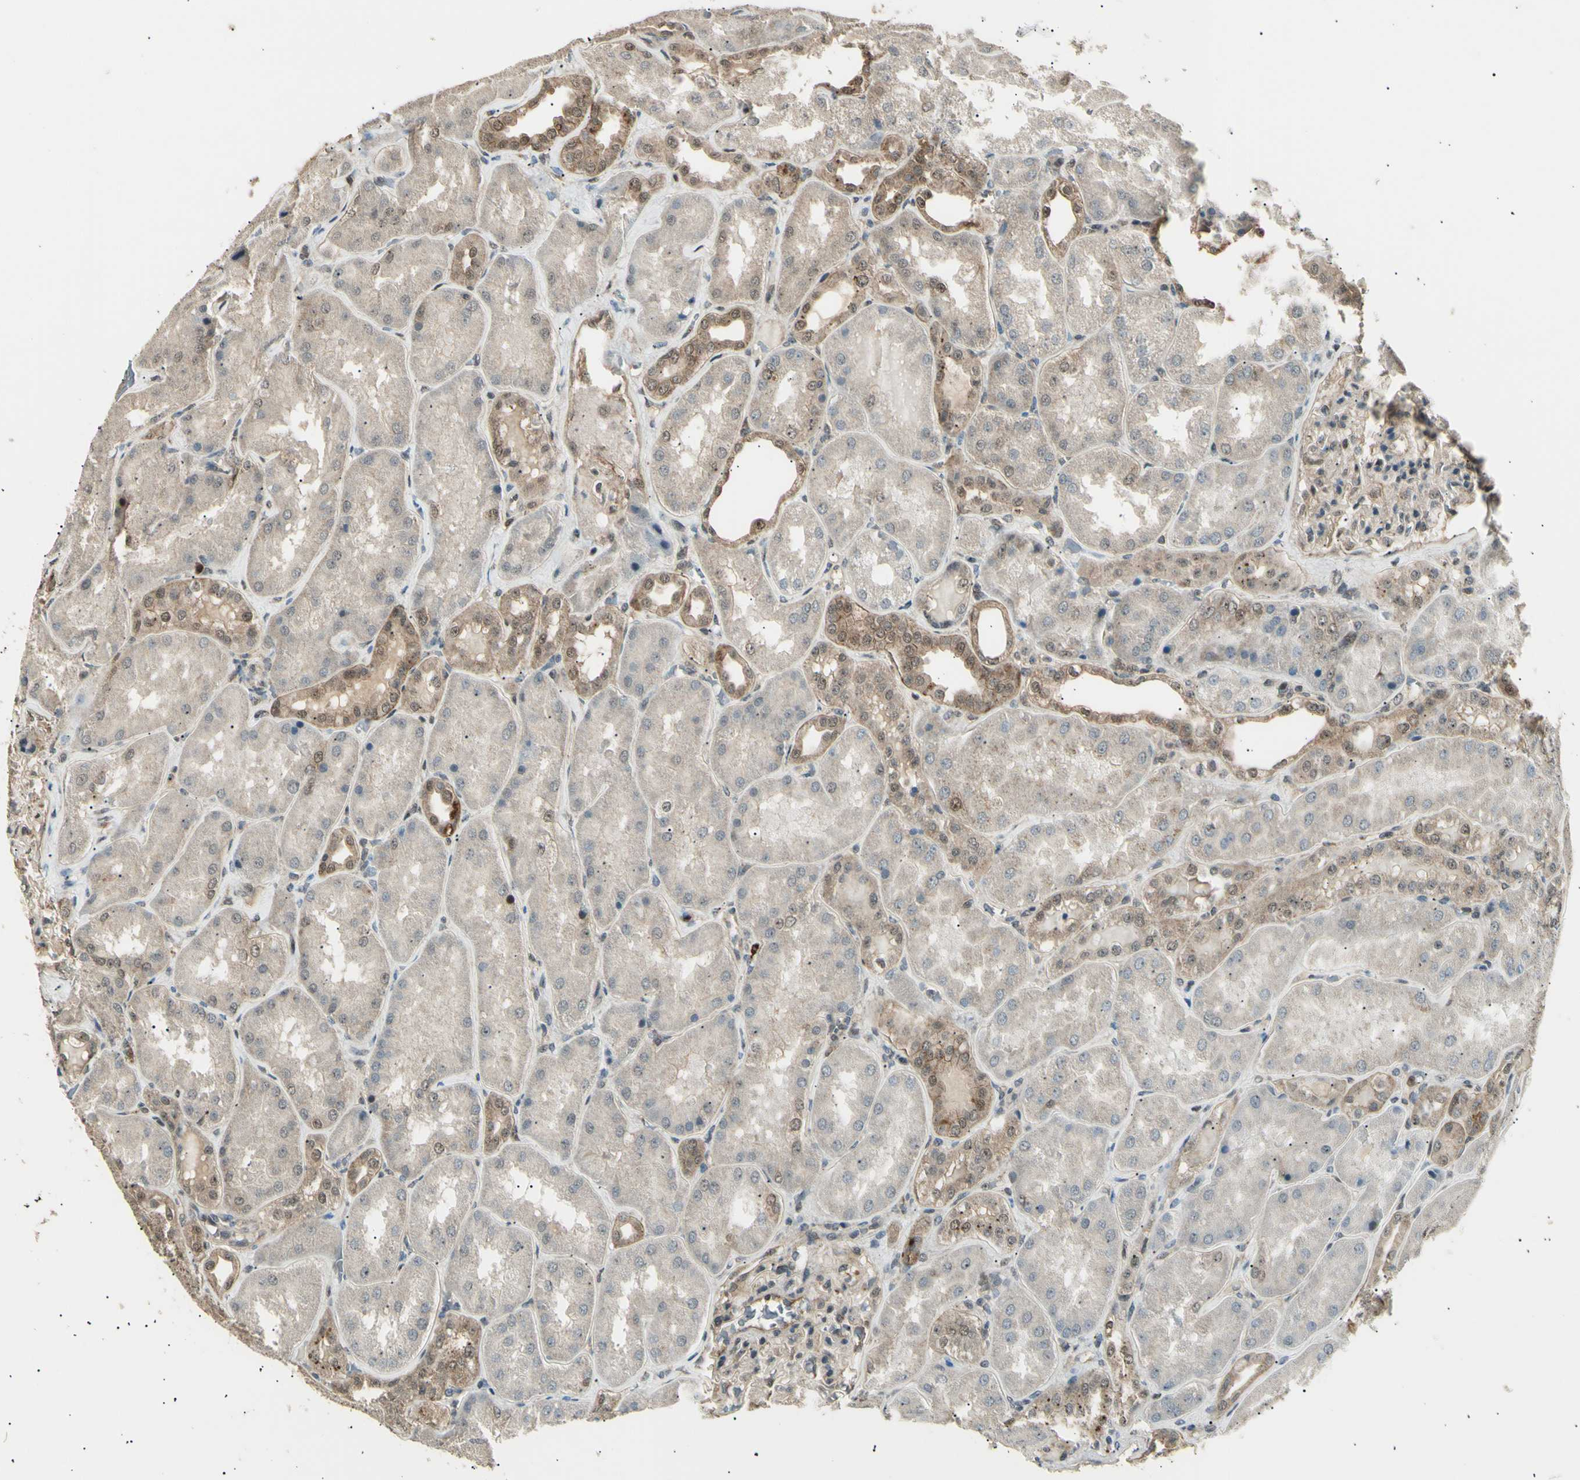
{"staining": {"intensity": "weak", "quantity": ">75%", "location": "cytoplasmic/membranous,nuclear"}, "tissue": "kidney", "cell_type": "Cells in glomeruli", "image_type": "normal", "snomed": [{"axis": "morphology", "description": "Normal tissue, NOS"}, {"axis": "topography", "description": "Kidney"}], "caption": "Human kidney stained for a protein (brown) reveals weak cytoplasmic/membranous,nuclear positive staining in approximately >75% of cells in glomeruli.", "gene": "NUAK2", "patient": {"sex": "female", "age": 56}}